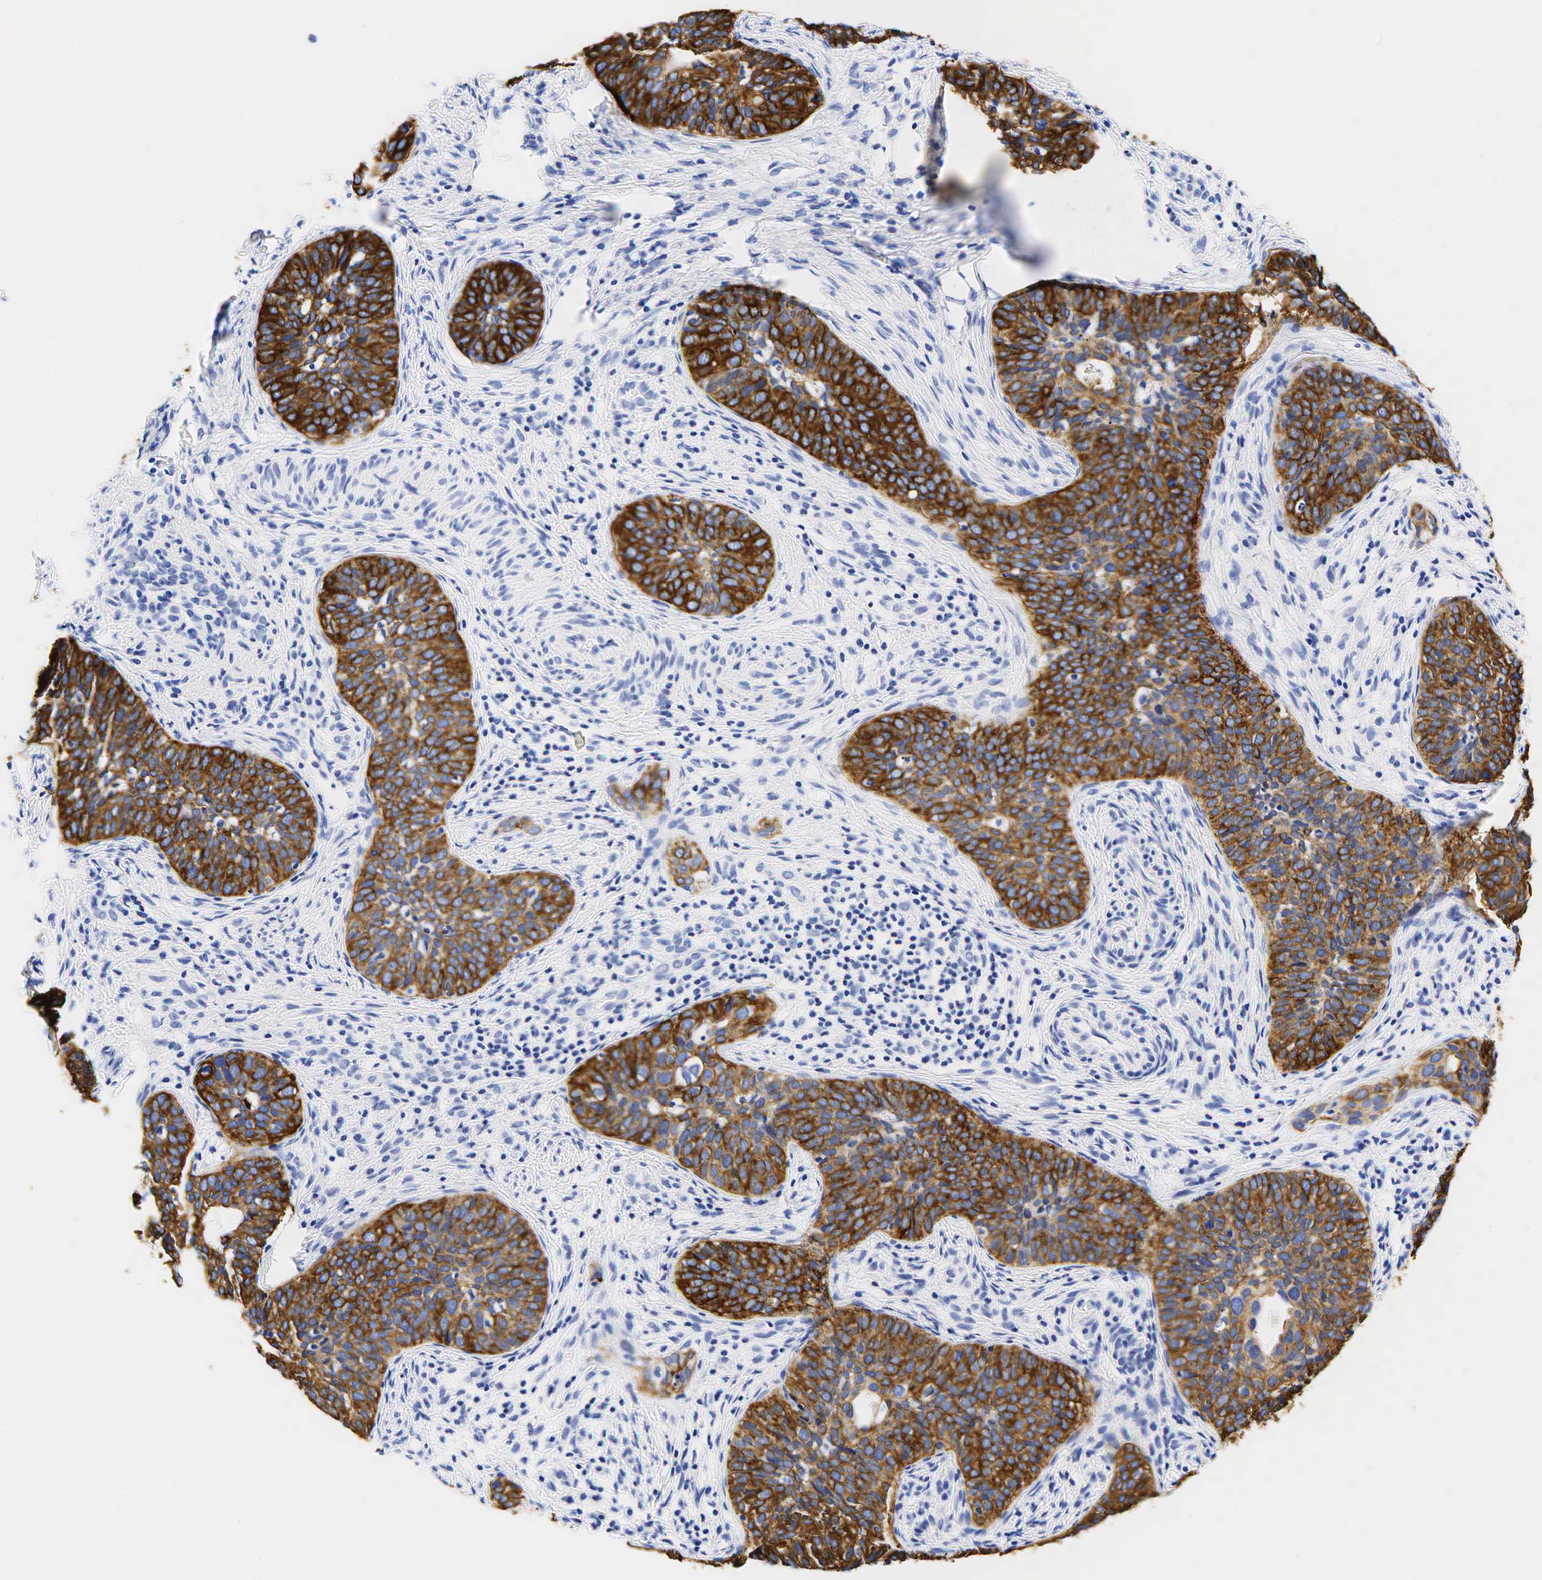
{"staining": {"intensity": "strong", "quantity": ">75%", "location": "cytoplasmic/membranous"}, "tissue": "cervical cancer", "cell_type": "Tumor cells", "image_type": "cancer", "snomed": [{"axis": "morphology", "description": "Squamous cell carcinoma, NOS"}, {"axis": "topography", "description": "Cervix"}], "caption": "Human cervical cancer (squamous cell carcinoma) stained with a brown dye reveals strong cytoplasmic/membranous positive staining in approximately >75% of tumor cells.", "gene": "KRT19", "patient": {"sex": "female", "age": 31}}